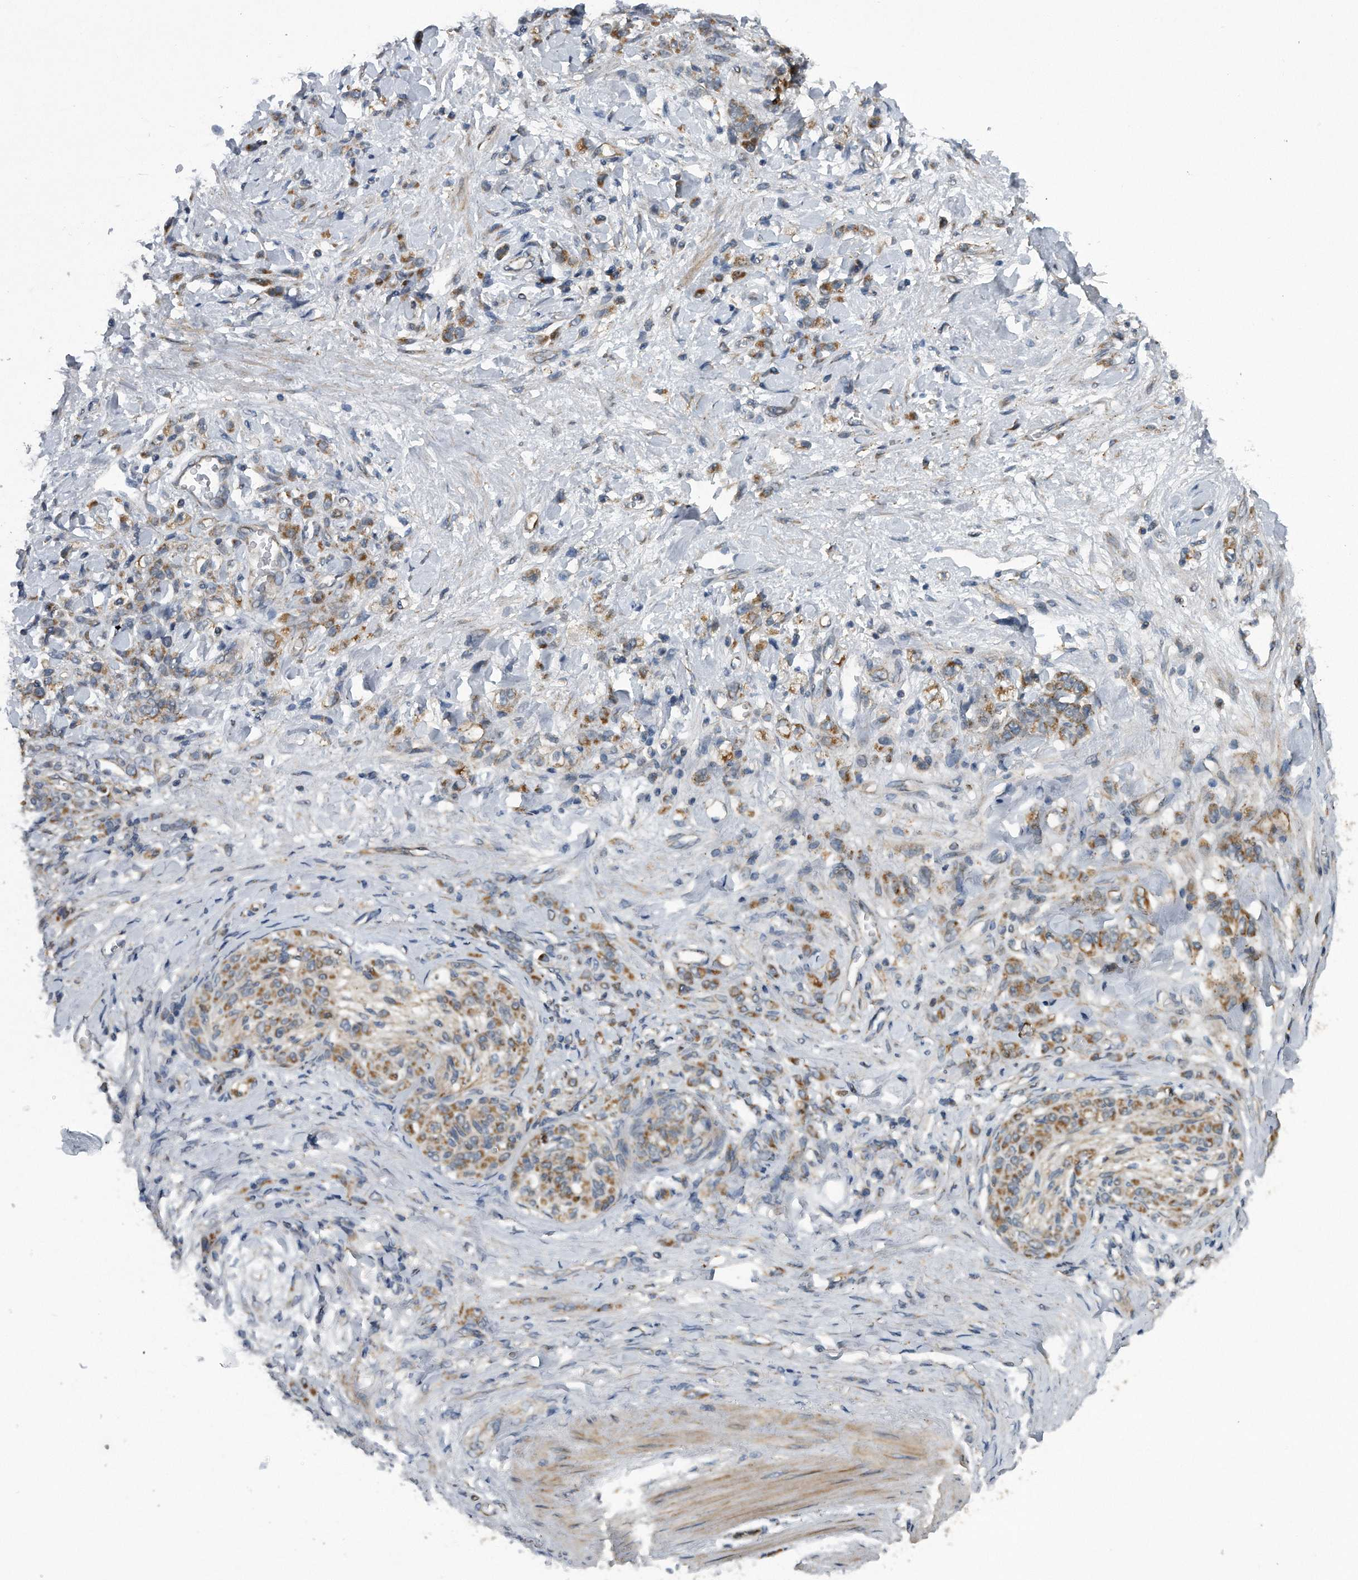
{"staining": {"intensity": "moderate", "quantity": ">75%", "location": "cytoplasmic/membranous"}, "tissue": "stomach cancer", "cell_type": "Tumor cells", "image_type": "cancer", "snomed": [{"axis": "morphology", "description": "Normal tissue, NOS"}, {"axis": "morphology", "description": "Adenocarcinoma, NOS"}, {"axis": "topography", "description": "Stomach"}], "caption": "Protein analysis of stomach cancer tissue shows moderate cytoplasmic/membranous positivity in approximately >75% of tumor cells. (DAB (3,3'-diaminobenzidine) IHC with brightfield microscopy, high magnification).", "gene": "LYRM4", "patient": {"sex": "male", "age": 82}}